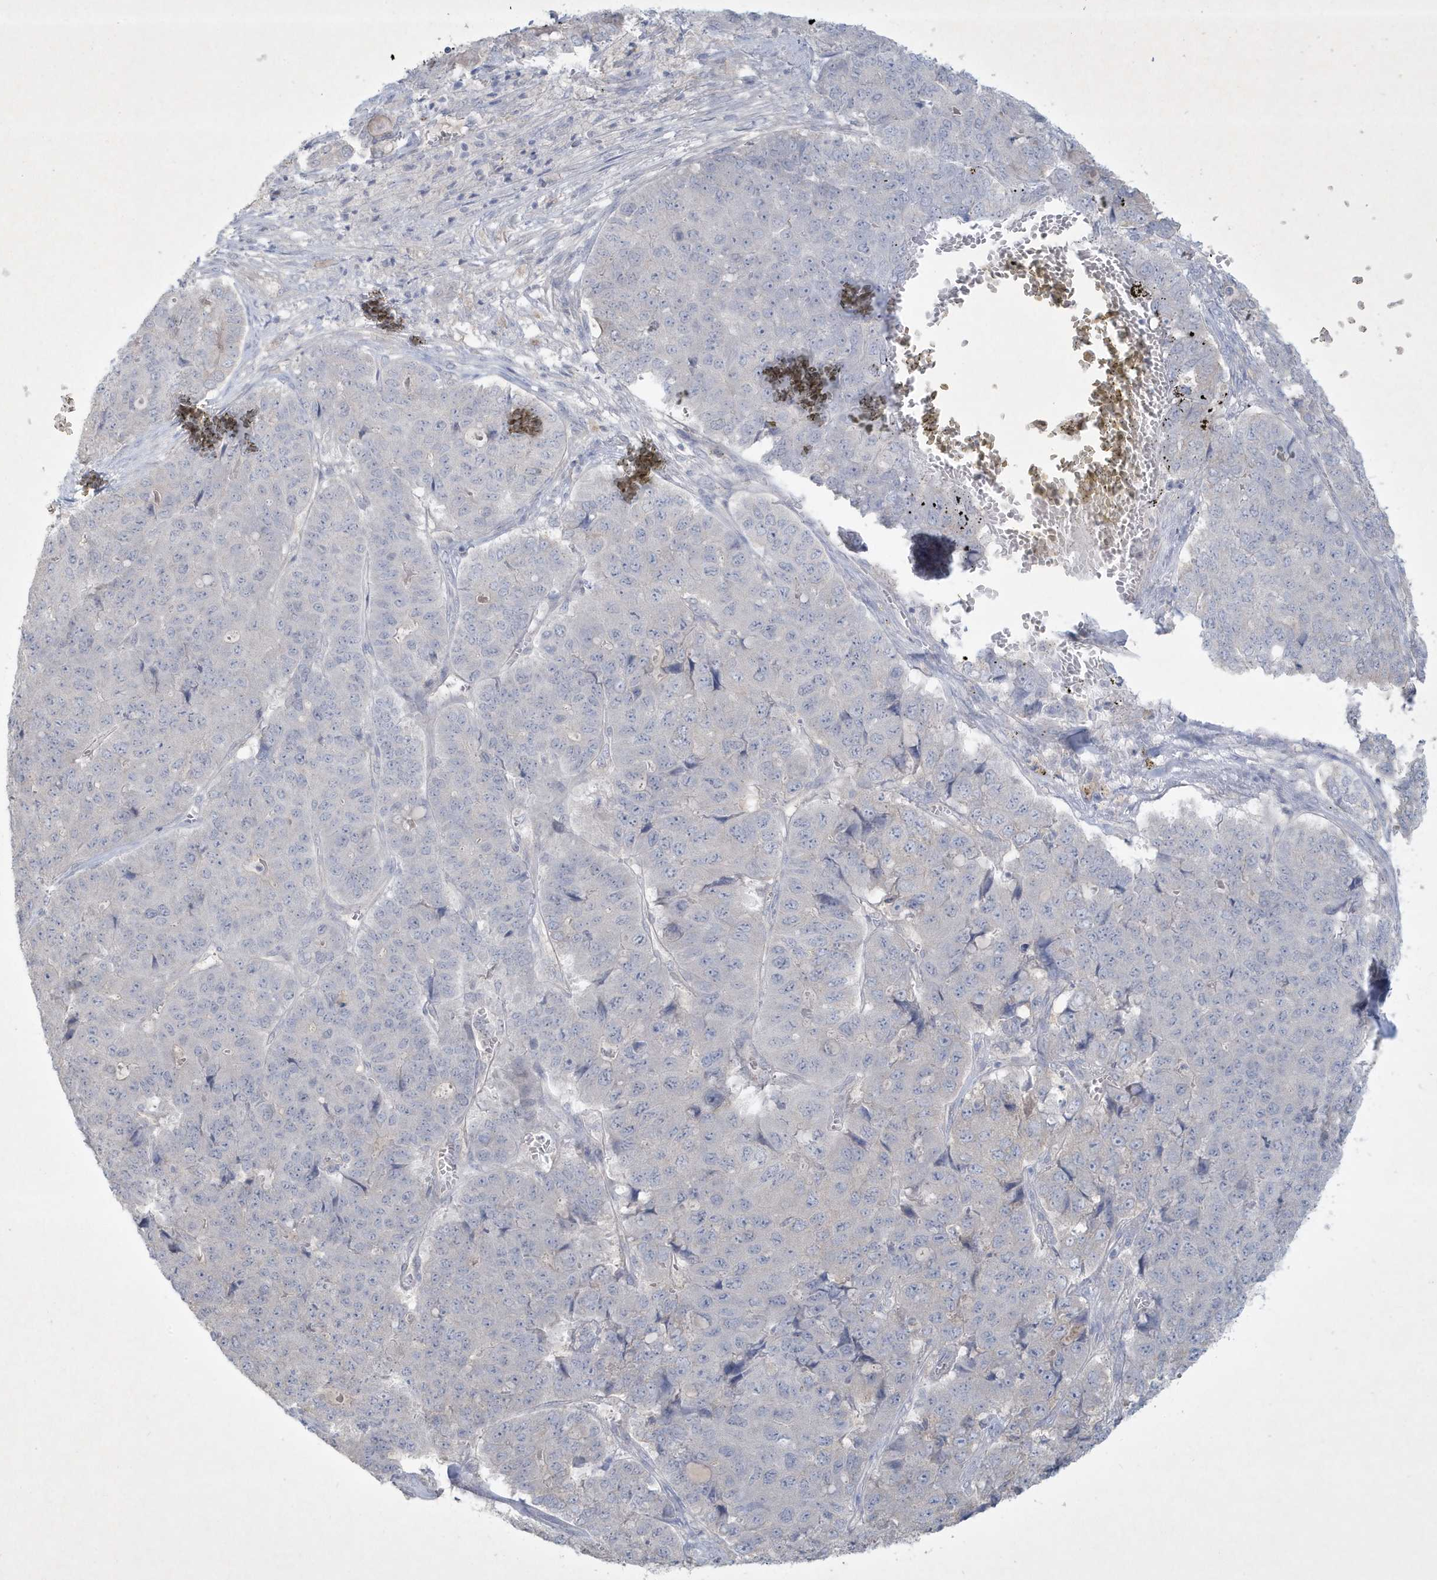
{"staining": {"intensity": "negative", "quantity": "none", "location": "none"}, "tissue": "pancreatic cancer", "cell_type": "Tumor cells", "image_type": "cancer", "snomed": [{"axis": "morphology", "description": "Adenocarcinoma, NOS"}, {"axis": "topography", "description": "Pancreas"}], "caption": "A photomicrograph of pancreatic adenocarcinoma stained for a protein displays no brown staining in tumor cells.", "gene": "CCDC24", "patient": {"sex": "male", "age": 50}}